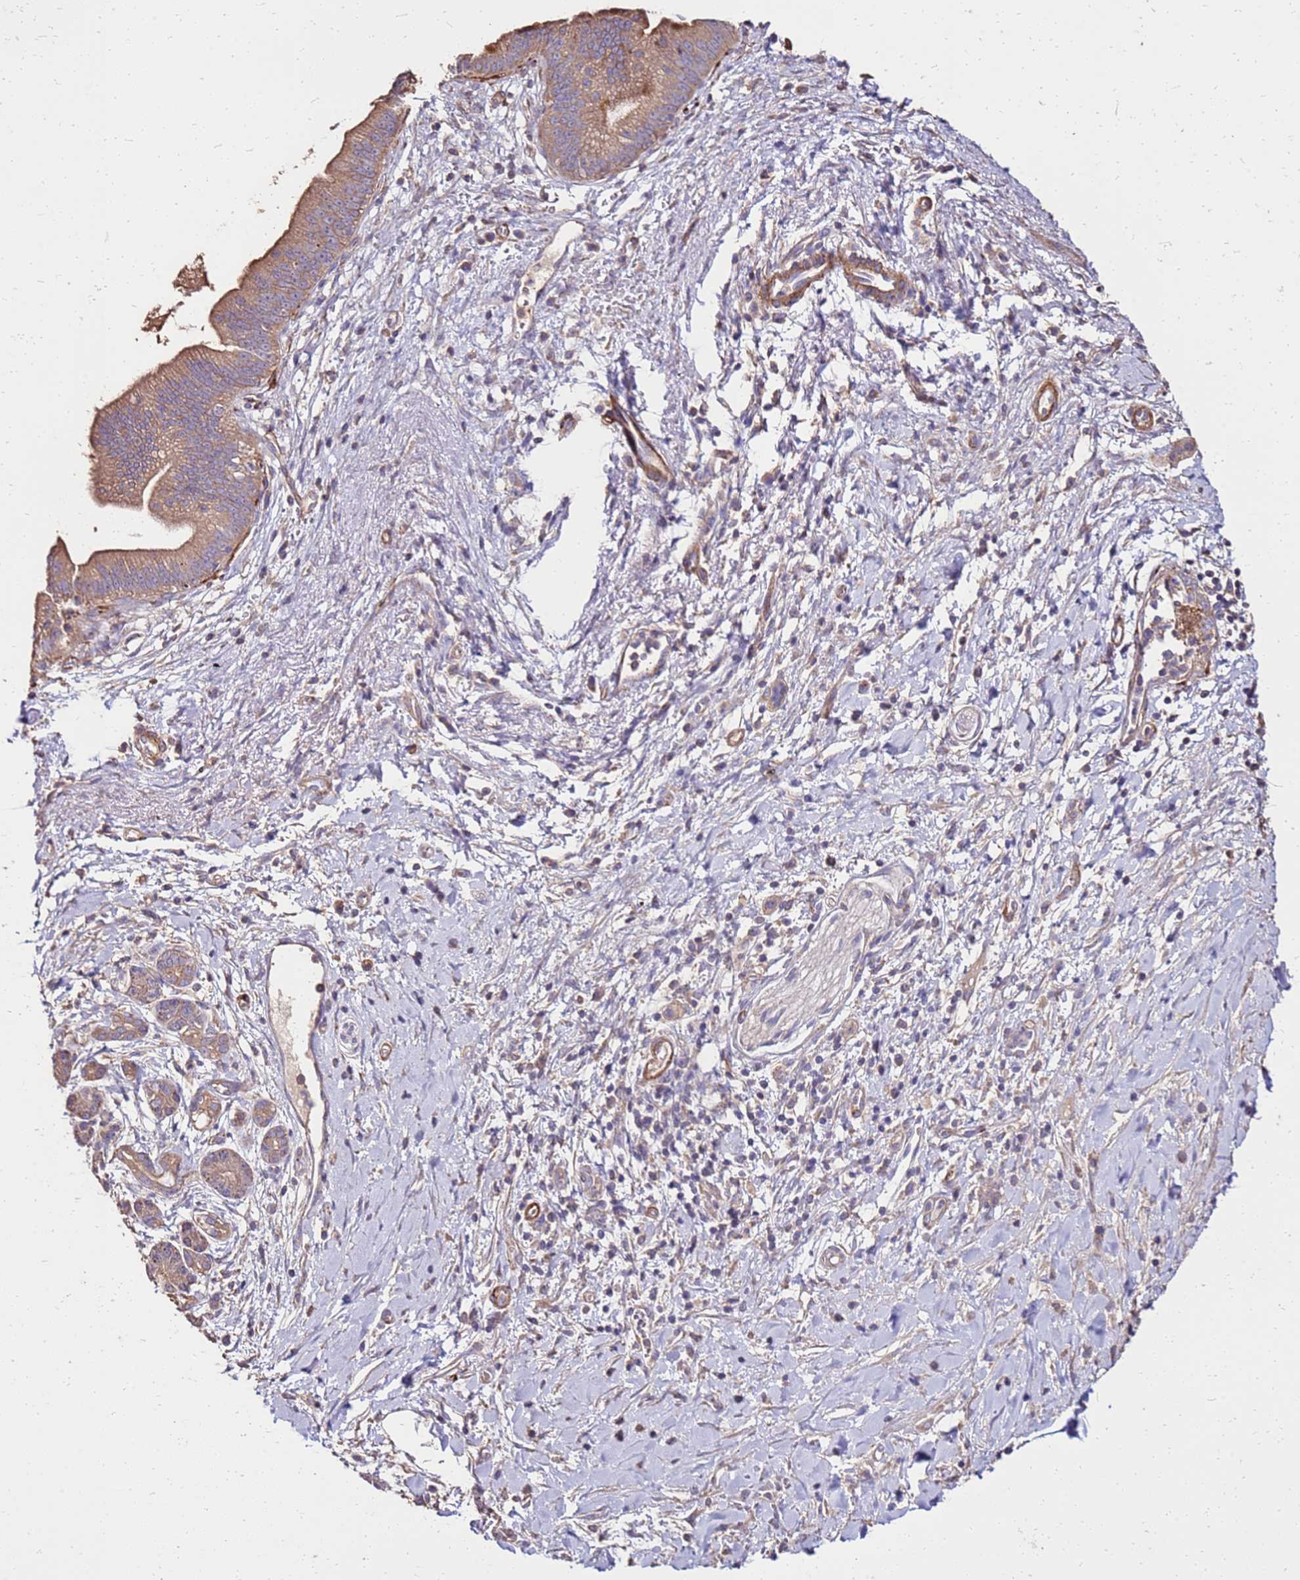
{"staining": {"intensity": "moderate", "quantity": "25%-75%", "location": "cytoplasmic/membranous"}, "tissue": "pancreatic cancer", "cell_type": "Tumor cells", "image_type": "cancer", "snomed": [{"axis": "morphology", "description": "Adenocarcinoma, NOS"}, {"axis": "topography", "description": "Pancreas"}], "caption": "Pancreatic cancer (adenocarcinoma) stained with IHC displays moderate cytoplasmic/membranous positivity in about 25%-75% of tumor cells. (Brightfield microscopy of DAB IHC at high magnification).", "gene": "EXD3", "patient": {"sex": "male", "age": 78}}